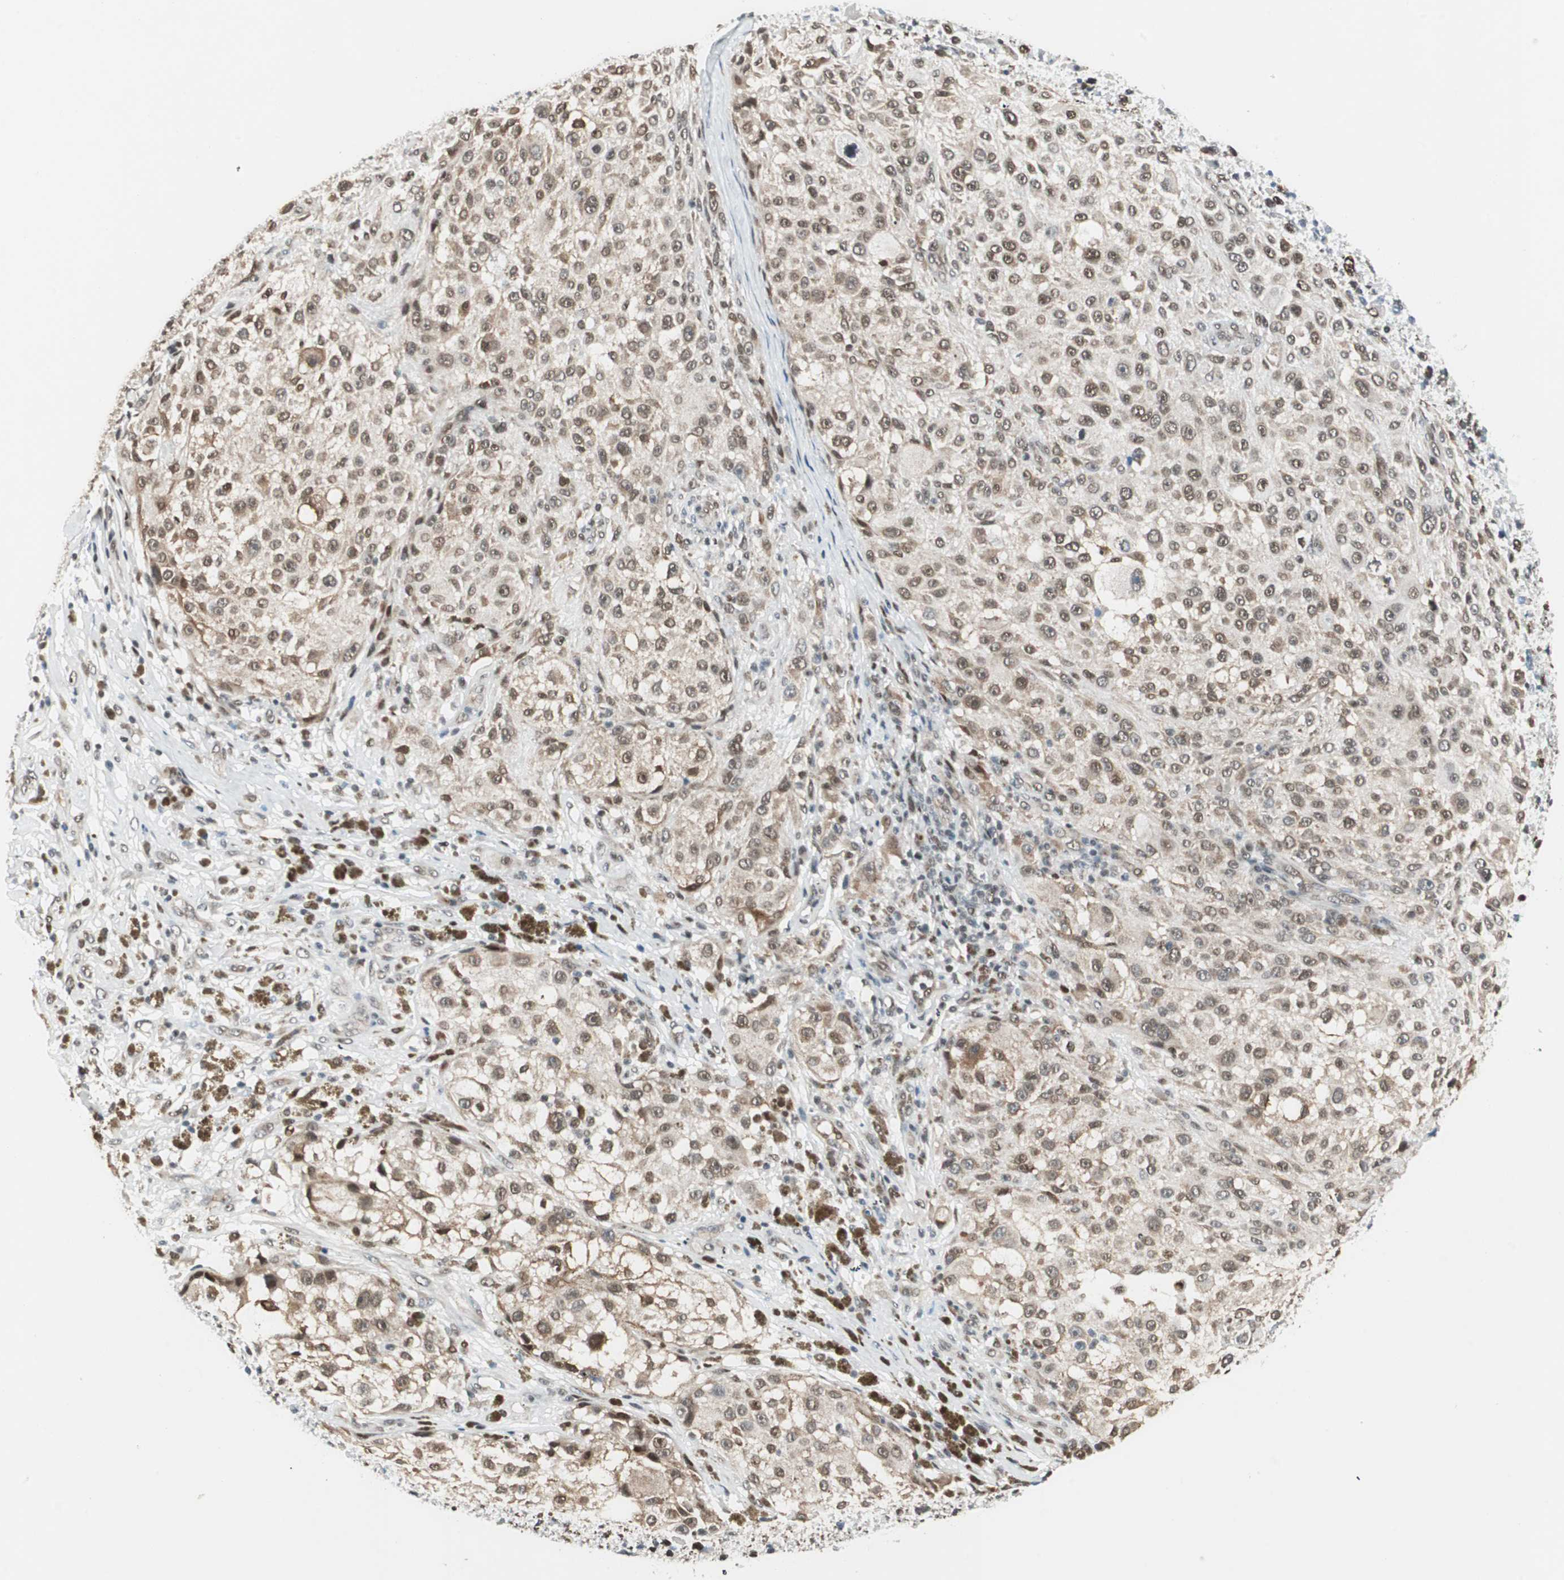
{"staining": {"intensity": "moderate", "quantity": ">75%", "location": "cytoplasmic/membranous,nuclear"}, "tissue": "melanoma", "cell_type": "Tumor cells", "image_type": "cancer", "snomed": [{"axis": "morphology", "description": "Necrosis, NOS"}, {"axis": "morphology", "description": "Malignant melanoma, NOS"}, {"axis": "topography", "description": "Skin"}], "caption": "Moderate cytoplasmic/membranous and nuclear expression for a protein is seen in approximately >75% of tumor cells of melanoma using IHC.", "gene": "ZBTB17", "patient": {"sex": "female", "age": 87}}